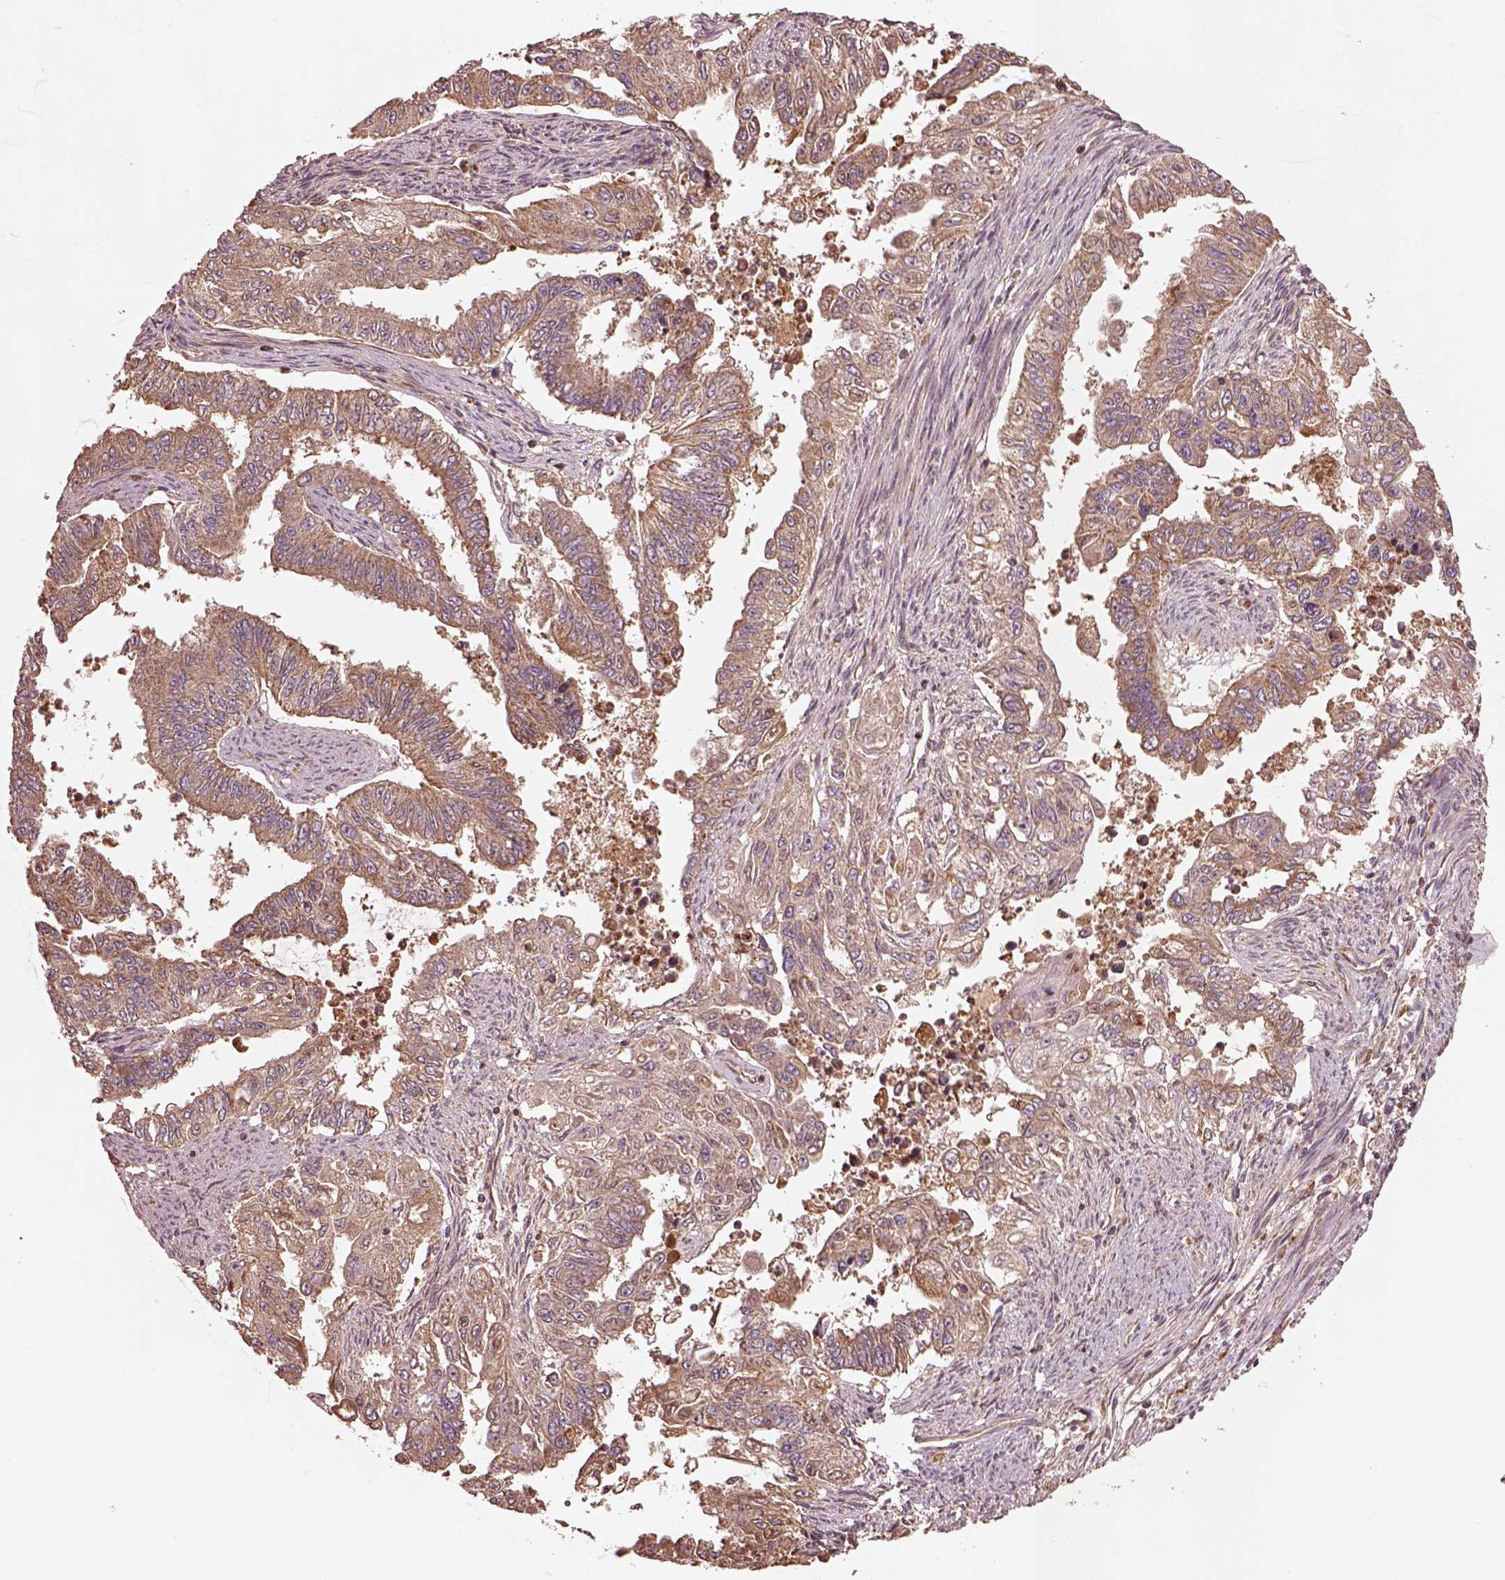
{"staining": {"intensity": "moderate", "quantity": ">75%", "location": "cytoplasmic/membranous"}, "tissue": "endometrial cancer", "cell_type": "Tumor cells", "image_type": "cancer", "snomed": [{"axis": "morphology", "description": "Adenocarcinoma, NOS"}, {"axis": "topography", "description": "Uterus"}], "caption": "An immunohistochemistry photomicrograph of tumor tissue is shown. Protein staining in brown labels moderate cytoplasmic/membranous positivity in adenocarcinoma (endometrial) within tumor cells.", "gene": "TRADD", "patient": {"sex": "female", "age": 59}}